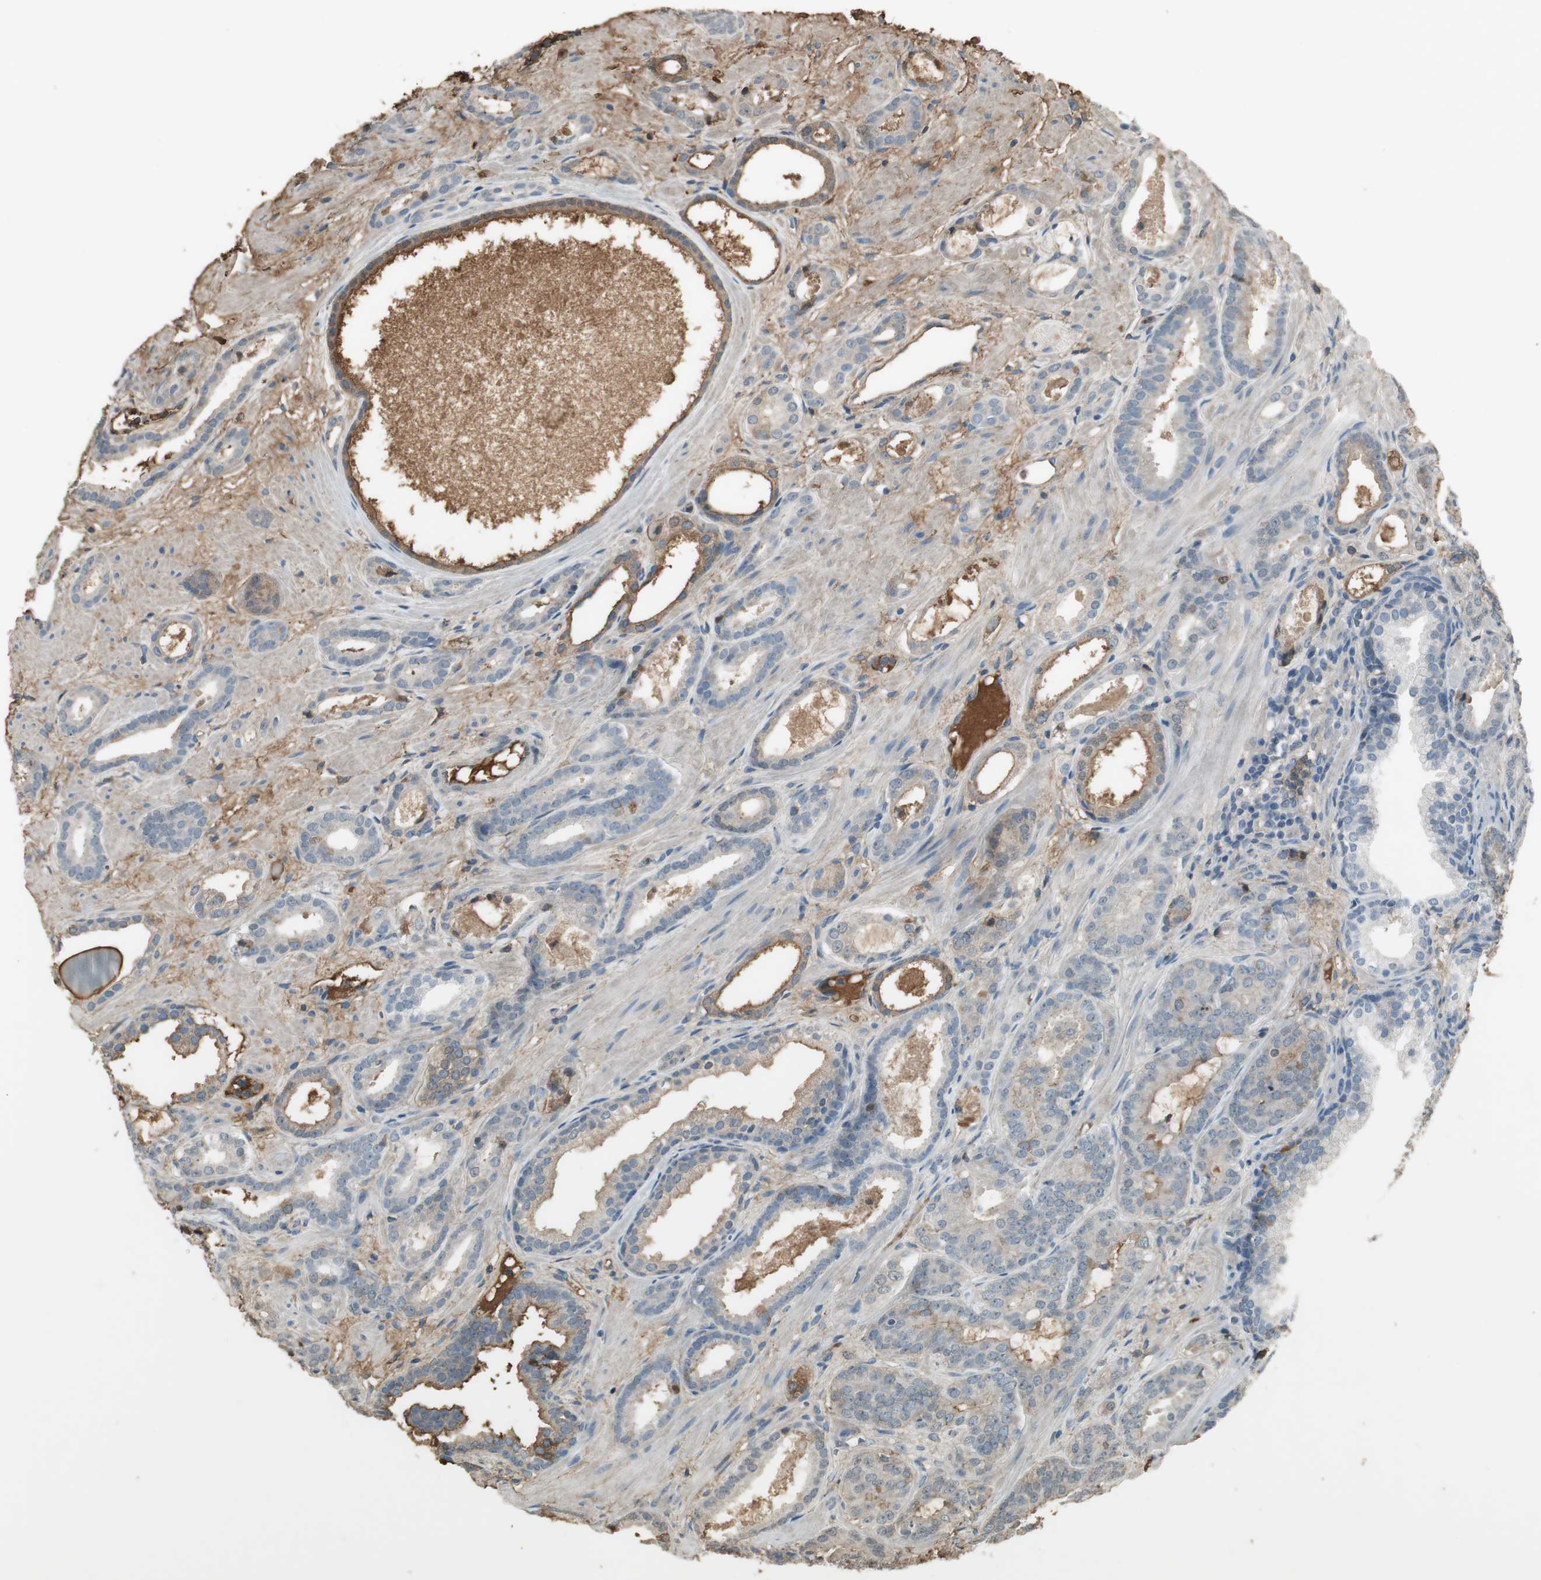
{"staining": {"intensity": "weak", "quantity": "<25%", "location": "cytoplasmic/membranous"}, "tissue": "prostate cancer", "cell_type": "Tumor cells", "image_type": "cancer", "snomed": [{"axis": "morphology", "description": "Adenocarcinoma, Low grade"}, {"axis": "topography", "description": "Prostate"}], "caption": "Protein analysis of low-grade adenocarcinoma (prostate) displays no significant positivity in tumor cells.", "gene": "MMP14", "patient": {"sex": "male", "age": 57}}